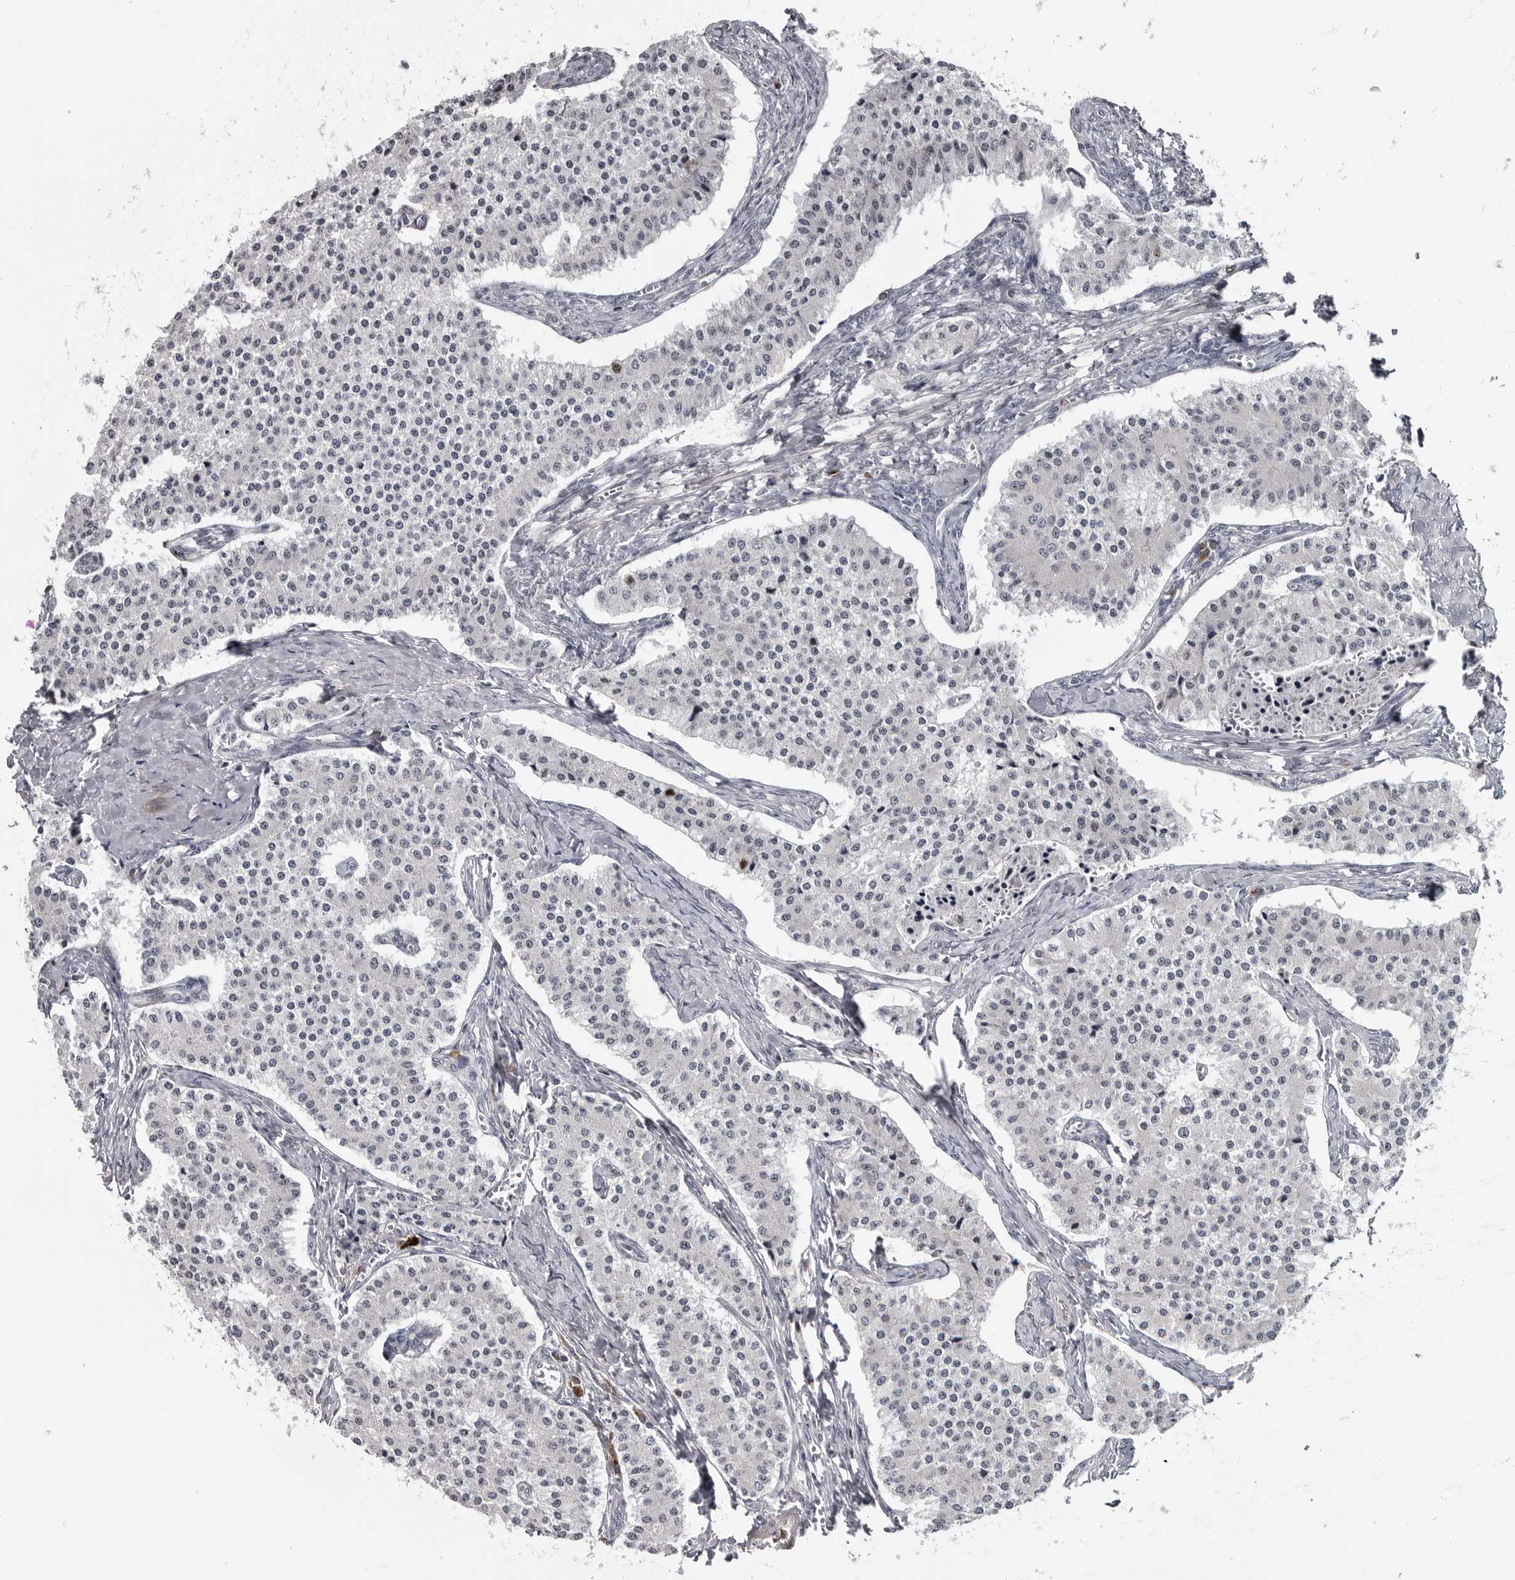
{"staining": {"intensity": "negative", "quantity": "none", "location": "none"}, "tissue": "carcinoid", "cell_type": "Tumor cells", "image_type": "cancer", "snomed": [{"axis": "morphology", "description": "Carcinoid, malignant, NOS"}, {"axis": "topography", "description": "Colon"}], "caption": "Immunohistochemical staining of carcinoid exhibits no significant expression in tumor cells.", "gene": "ZNF277", "patient": {"sex": "female", "age": 52}}